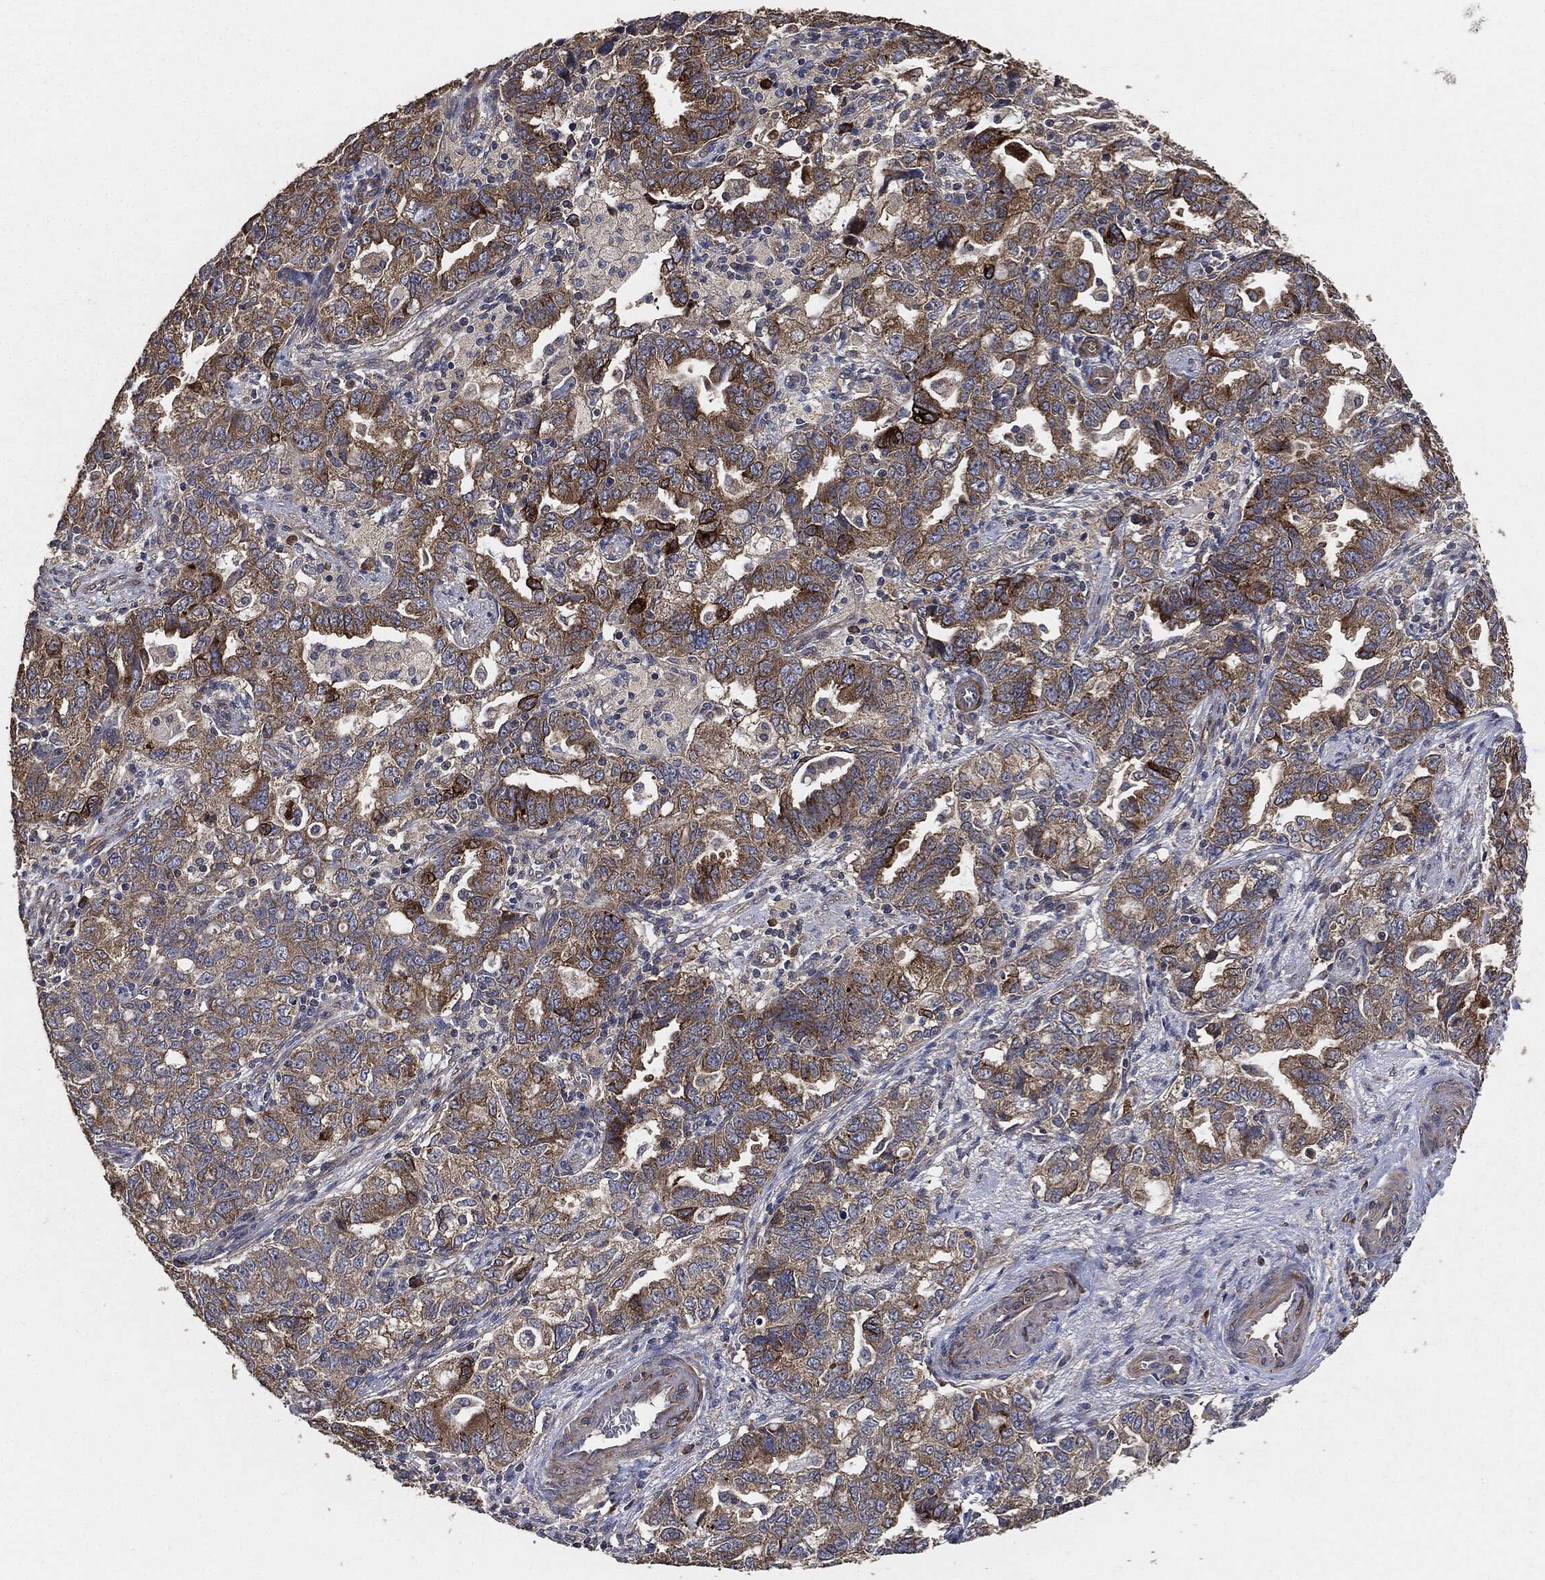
{"staining": {"intensity": "strong", "quantity": "<25%", "location": "cytoplasmic/membranous"}, "tissue": "ovarian cancer", "cell_type": "Tumor cells", "image_type": "cancer", "snomed": [{"axis": "morphology", "description": "Cystadenocarcinoma, serous, NOS"}, {"axis": "topography", "description": "Ovary"}], "caption": "This photomicrograph reveals immunohistochemistry staining of human ovarian serous cystadenocarcinoma, with medium strong cytoplasmic/membranous positivity in about <25% of tumor cells.", "gene": "STK3", "patient": {"sex": "female", "age": 51}}